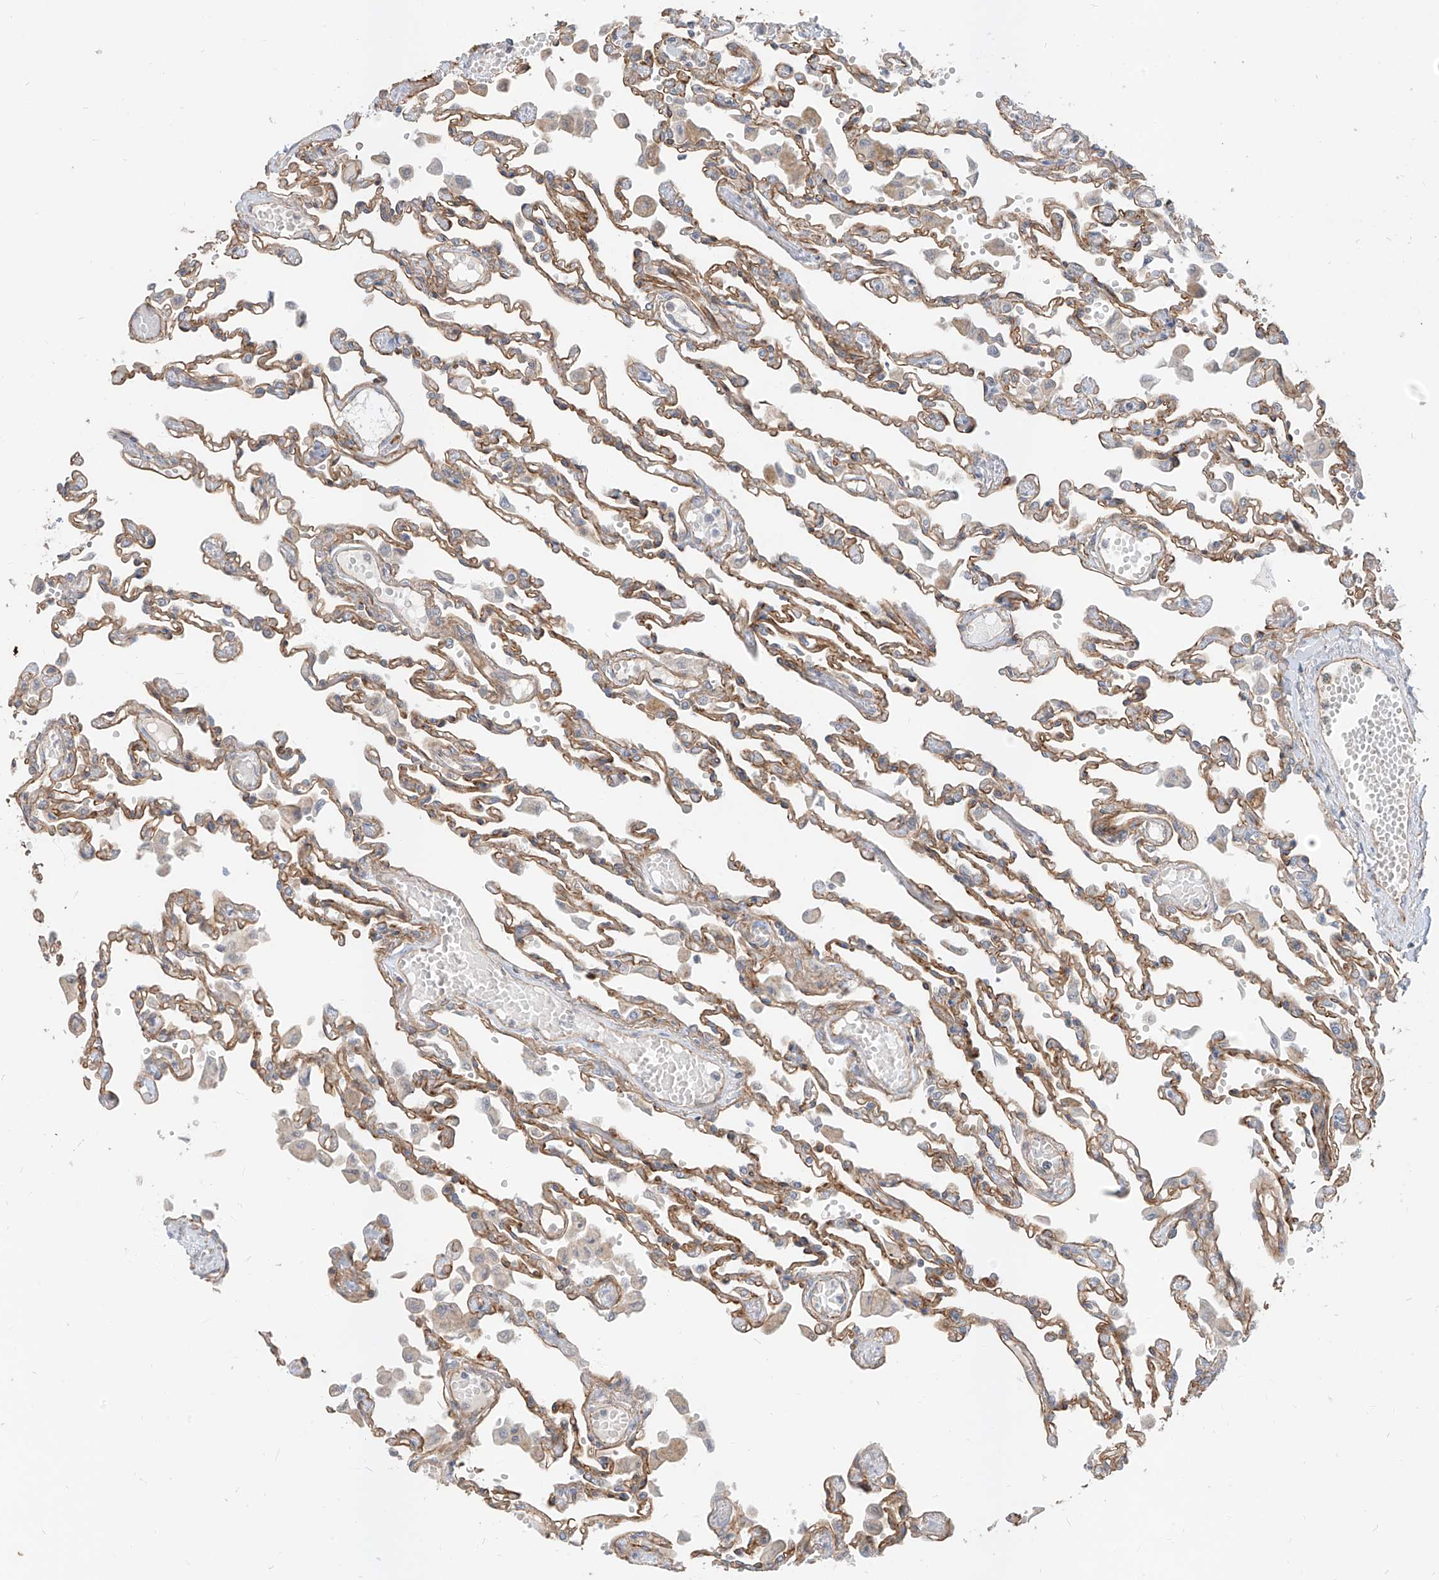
{"staining": {"intensity": "moderate", "quantity": "25%-75%", "location": "cytoplasmic/membranous"}, "tissue": "lung", "cell_type": "Alveolar cells", "image_type": "normal", "snomed": [{"axis": "morphology", "description": "Normal tissue, NOS"}, {"axis": "topography", "description": "Bronchus"}, {"axis": "topography", "description": "Lung"}], "caption": "Protein staining by immunohistochemistry (IHC) exhibits moderate cytoplasmic/membranous expression in approximately 25%-75% of alveolar cells in unremarkable lung.", "gene": "EPHX4", "patient": {"sex": "female", "age": 49}}